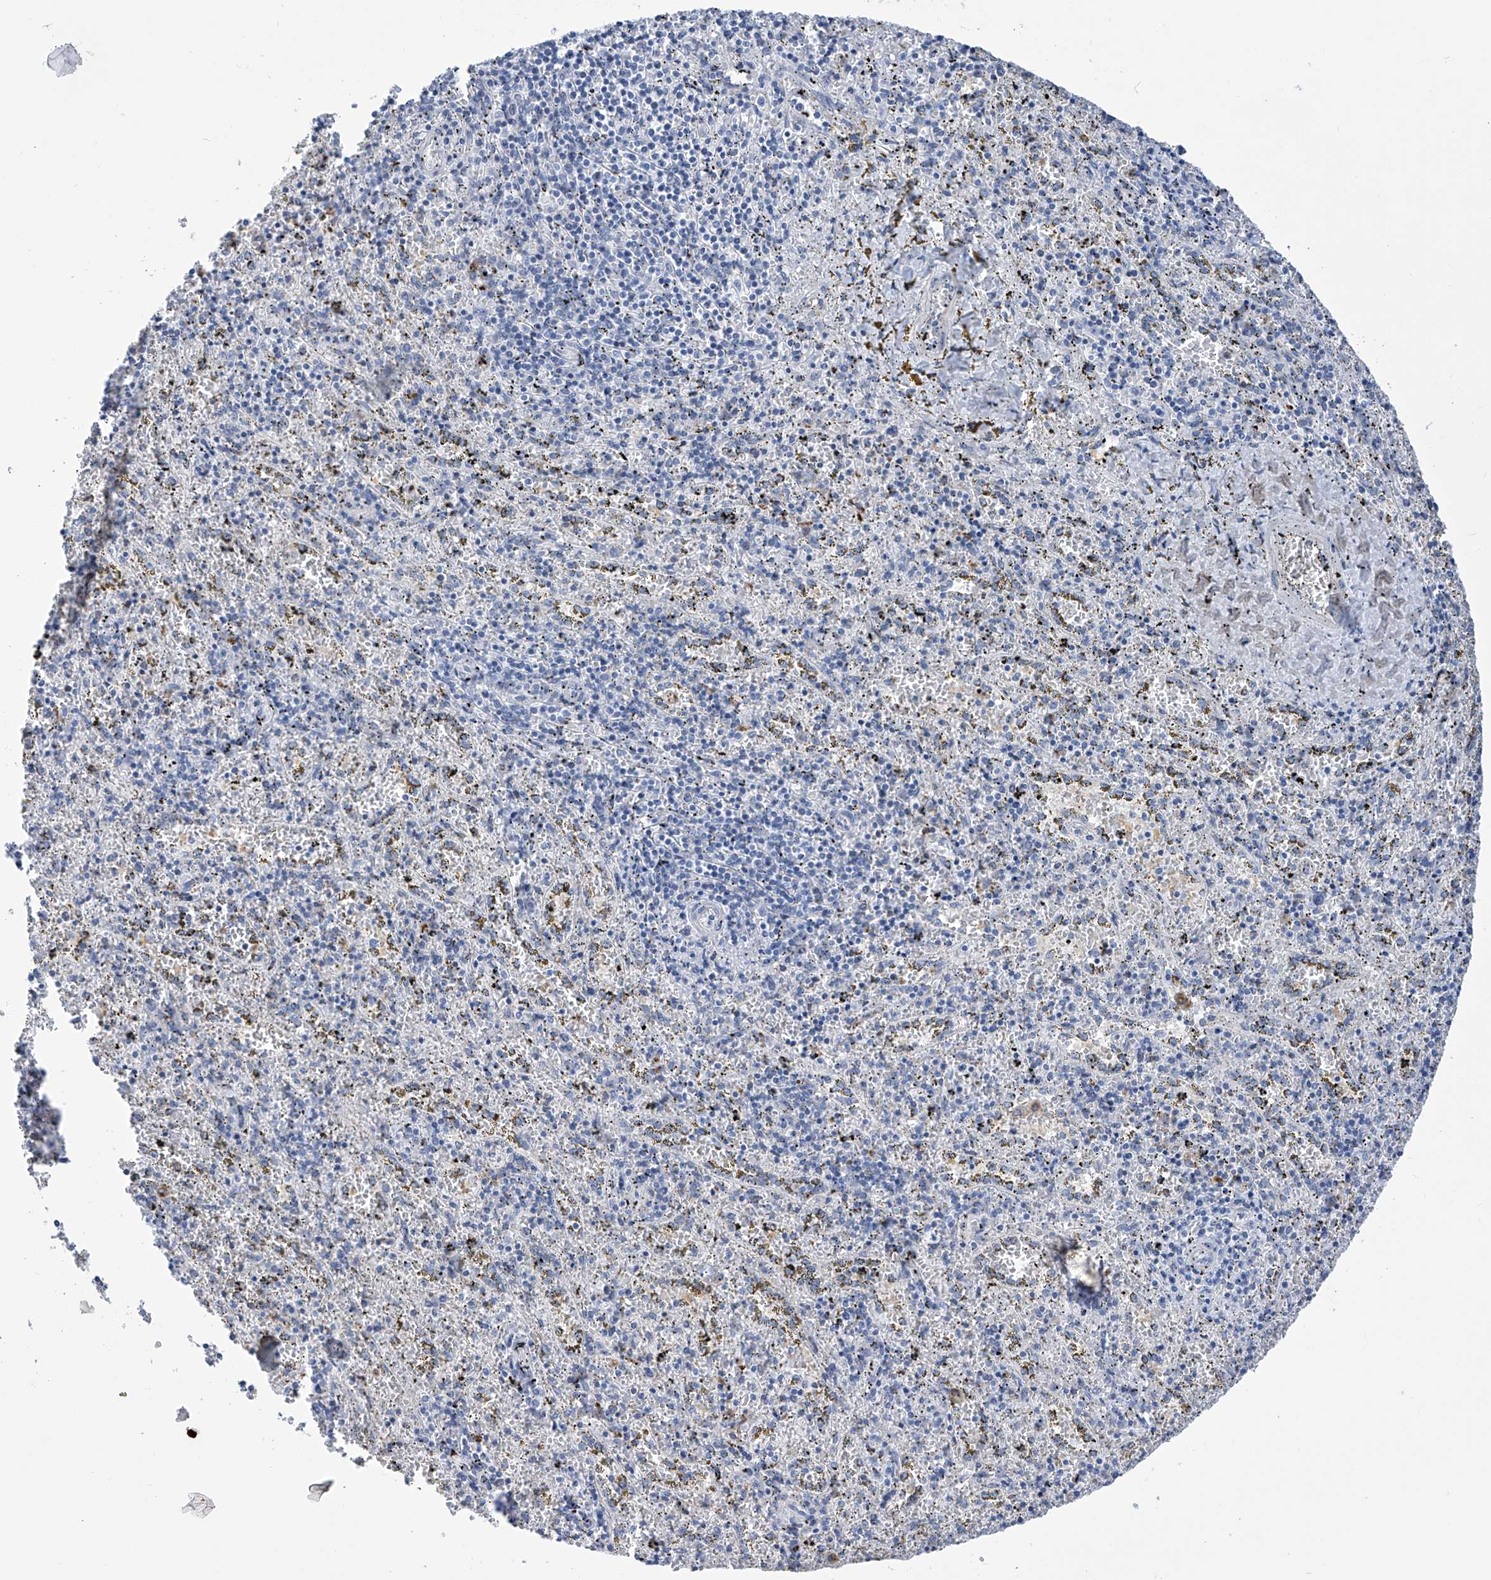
{"staining": {"intensity": "weak", "quantity": "<25%", "location": "cytoplasmic/membranous"}, "tissue": "spleen", "cell_type": "Cells in red pulp", "image_type": "normal", "snomed": [{"axis": "morphology", "description": "Normal tissue, NOS"}, {"axis": "topography", "description": "Spleen"}], "caption": "The photomicrograph demonstrates no significant staining in cells in red pulp of spleen.", "gene": "PHF20", "patient": {"sex": "male", "age": 11}}